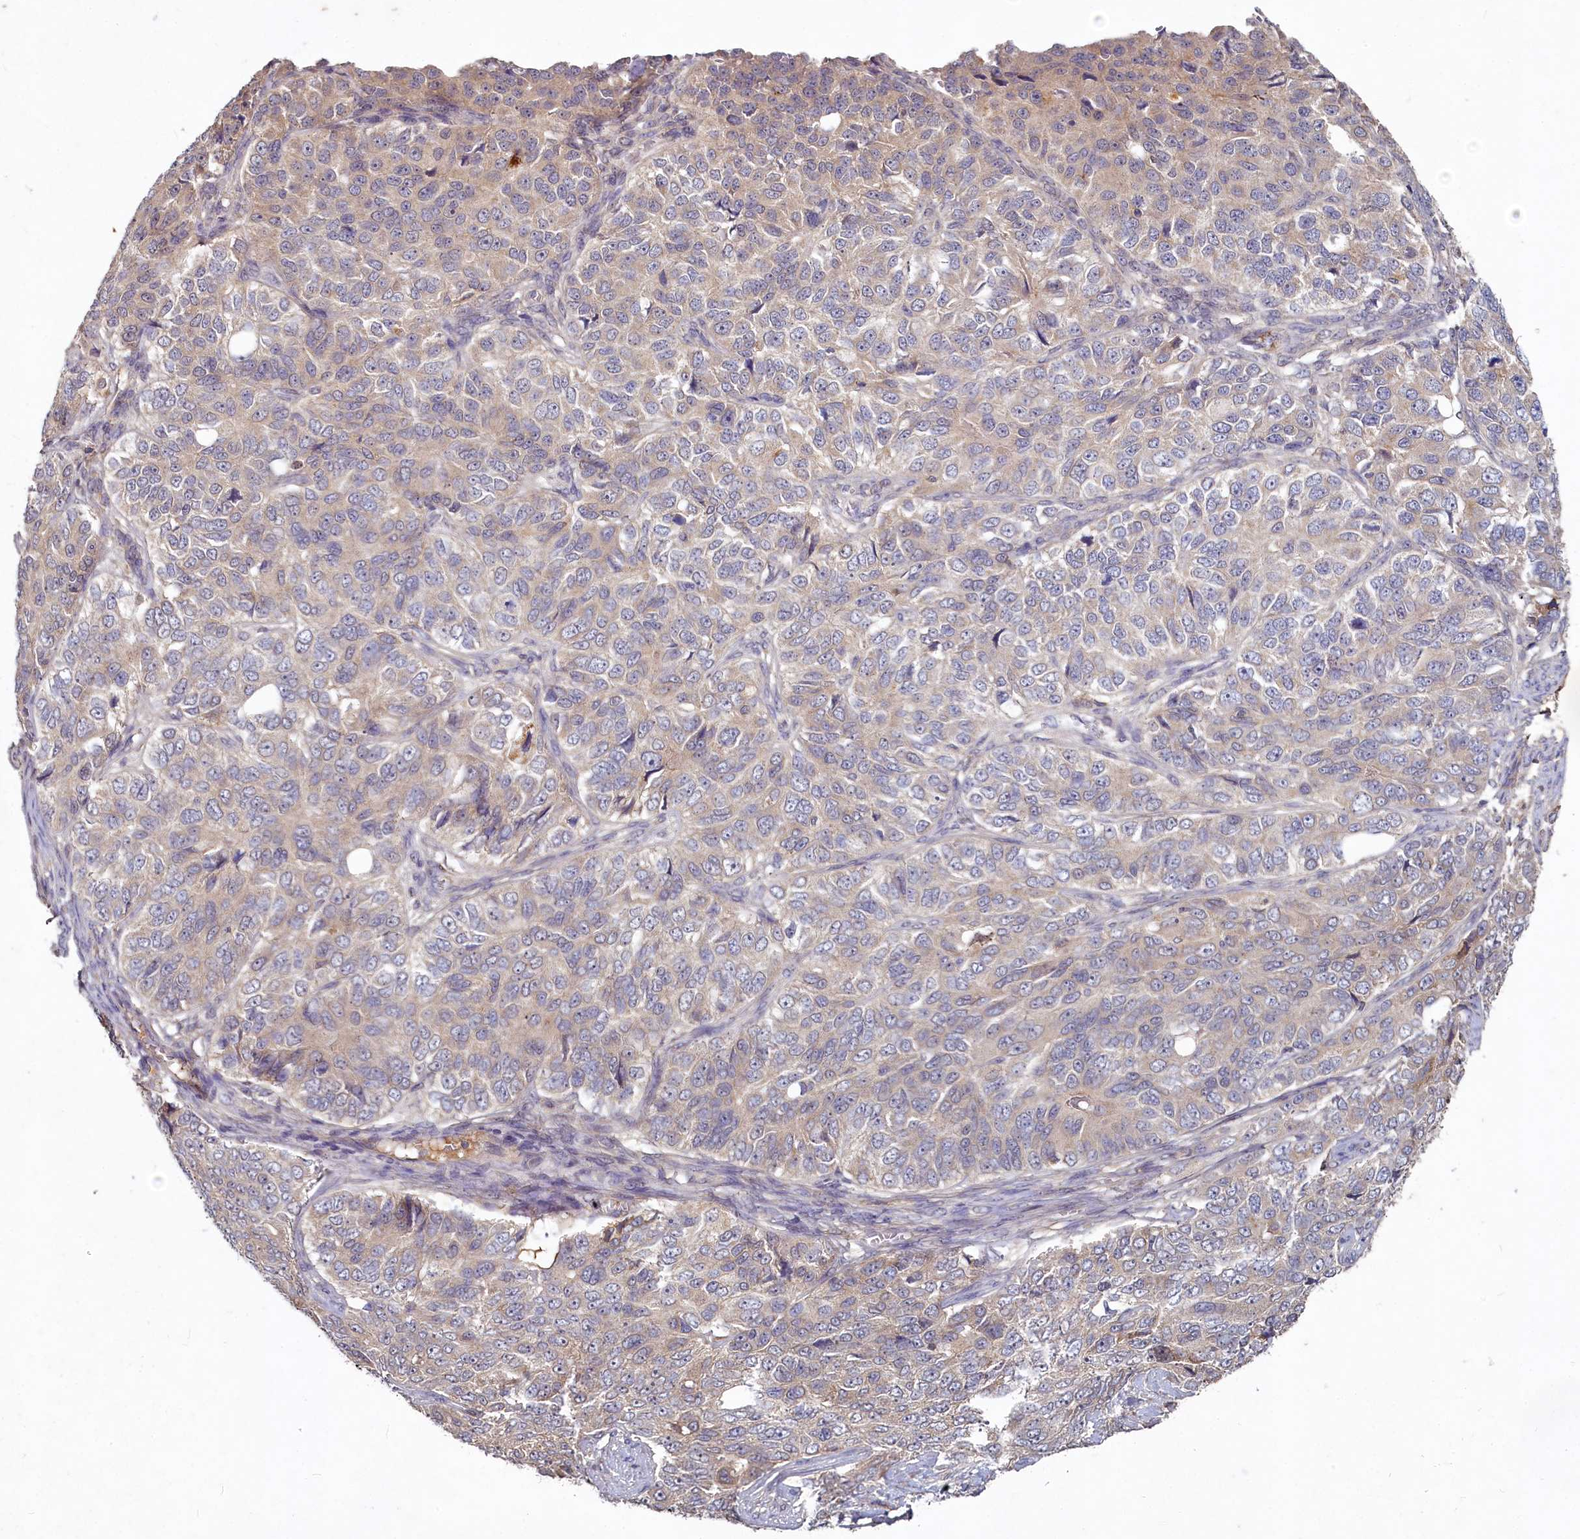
{"staining": {"intensity": "weak", "quantity": "<25%", "location": "cytoplasmic/membranous"}, "tissue": "ovarian cancer", "cell_type": "Tumor cells", "image_type": "cancer", "snomed": [{"axis": "morphology", "description": "Carcinoma, endometroid"}, {"axis": "topography", "description": "Ovary"}], "caption": "IHC of ovarian cancer reveals no staining in tumor cells.", "gene": "HERC3", "patient": {"sex": "female", "age": 51}}